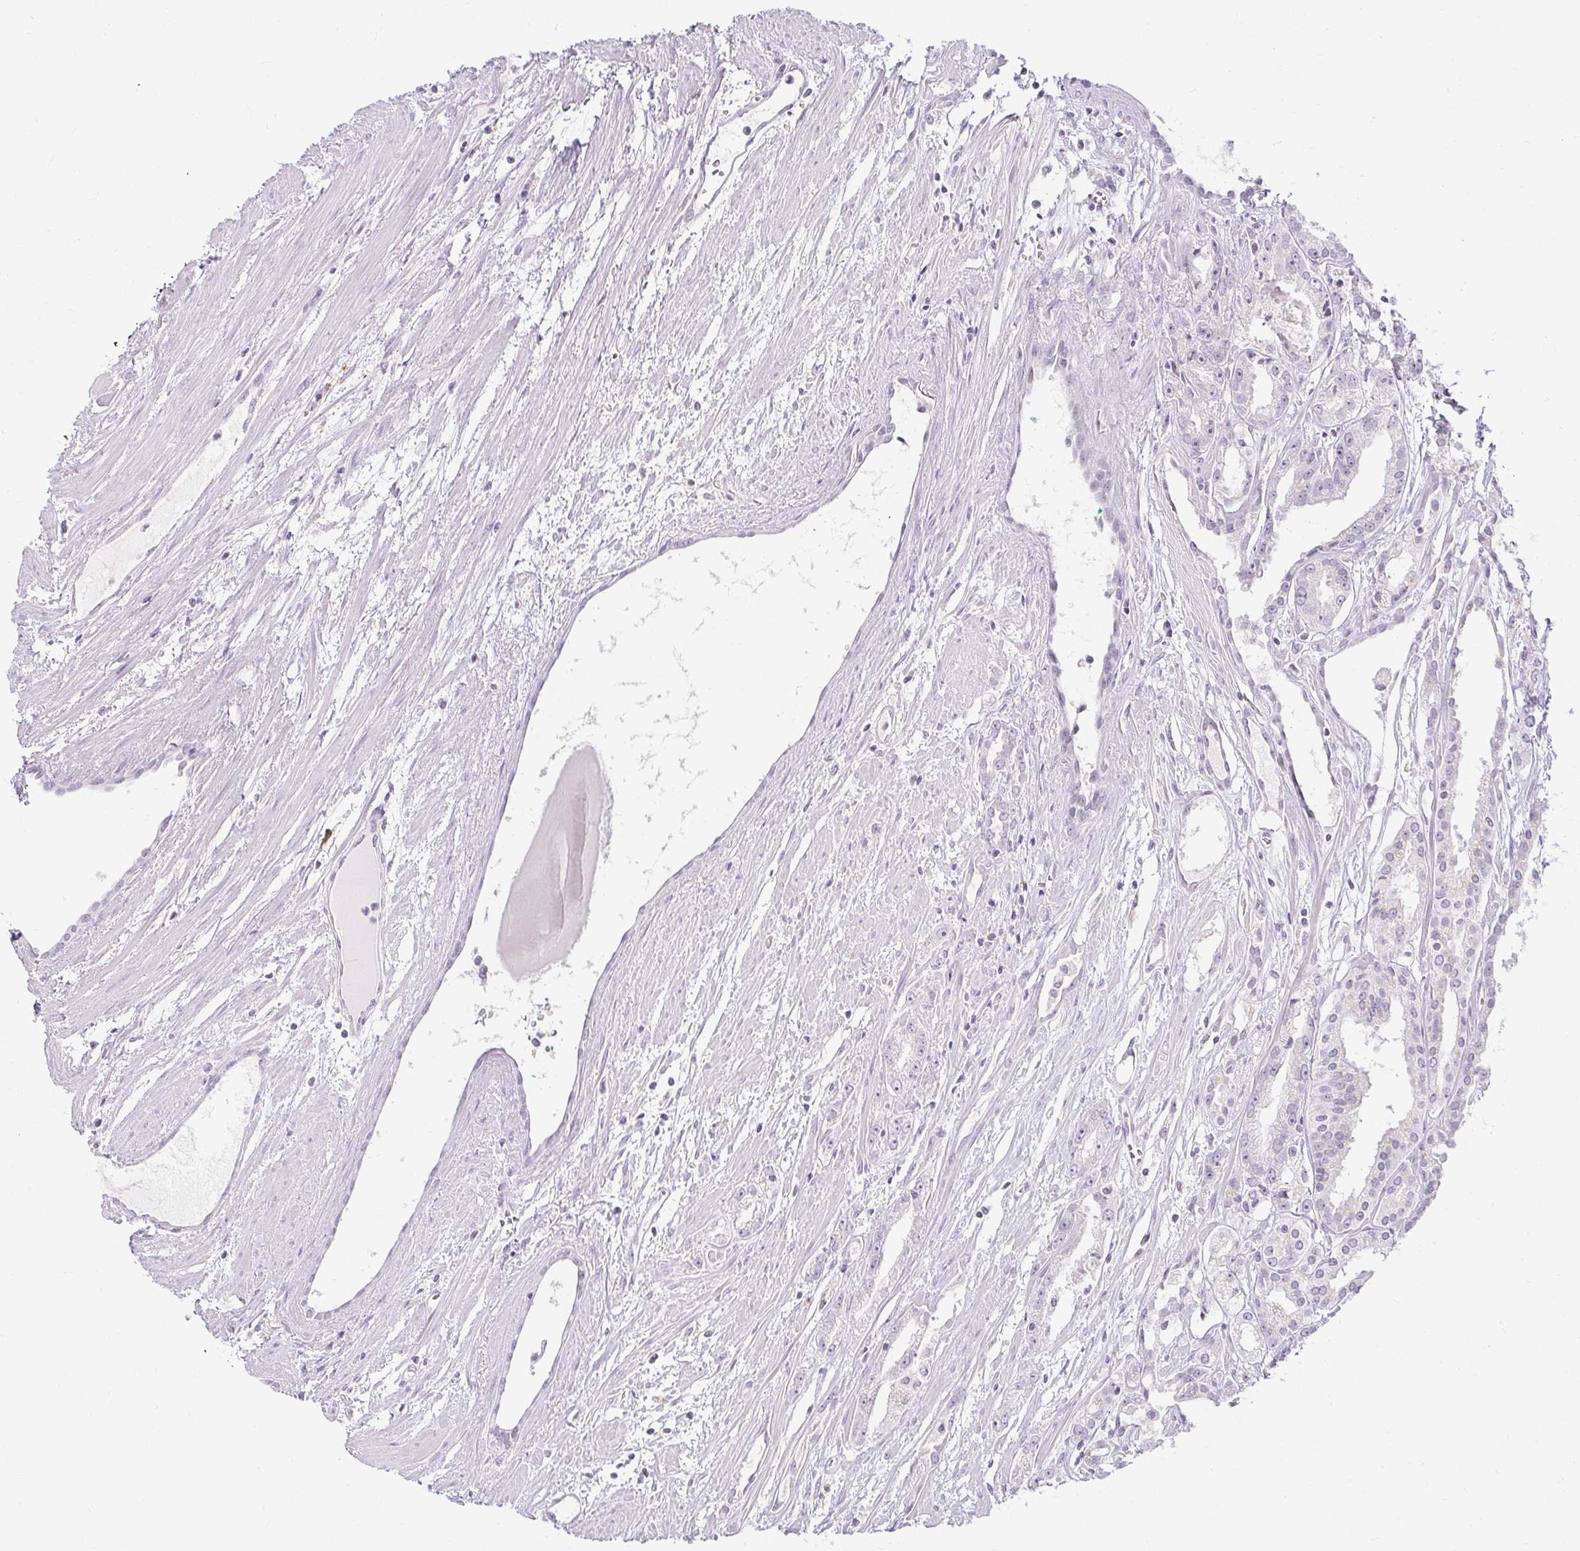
{"staining": {"intensity": "negative", "quantity": "none", "location": "none"}, "tissue": "prostate cancer", "cell_type": "Tumor cells", "image_type": "cancer", "snomed": [{"axis": "morphology", "description": "Adenocarcinoma, High grade"}, {"axis": "topography", "description": "Prostate"}], "caption": "This is an IHC photomicrograph of human prostate cancer. There is no positivity in tumor cells.", "gene": "ACAN", "patient": {"sex": "male", "age": 68}}